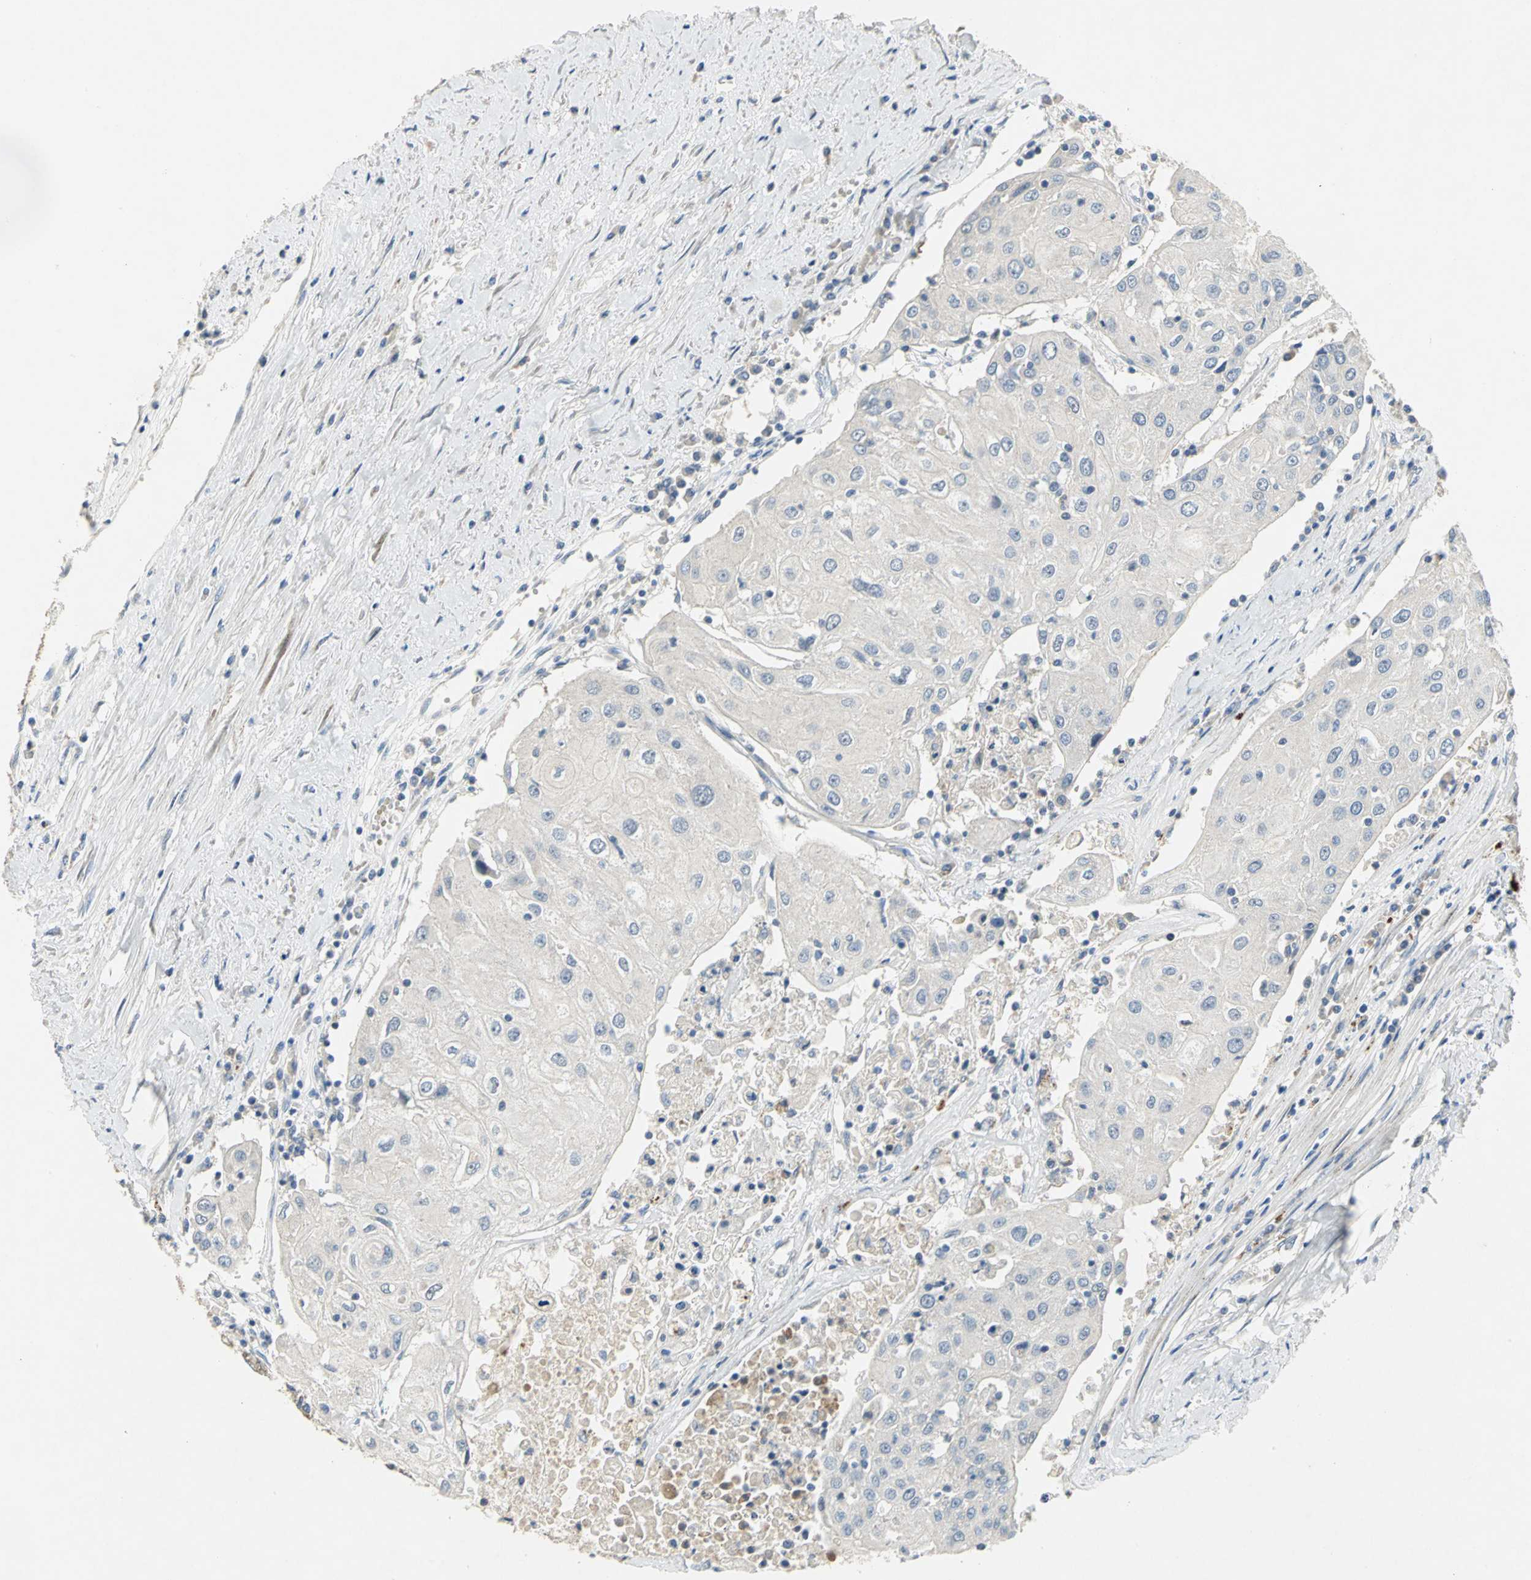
{"staining": {"intensity": "weak", "quantity": "<25%", "location": "cytoplasmic/membranous"}, "tissue": "urothelial cancer", "cell_type": "Tumor cells", "image_type": "cancer", "snomed": [{"axis": "morphology", "description": "Urothelial carcinoma, High grade"}, {"axis": "topography", "description": "Urinary bladder"}], "caption": "There is no significant expression in tumor cells of urothelial carcinoma (high-grade).", "gene": "SPPL2B", "patient": {"sex": "female", "age": 85}}